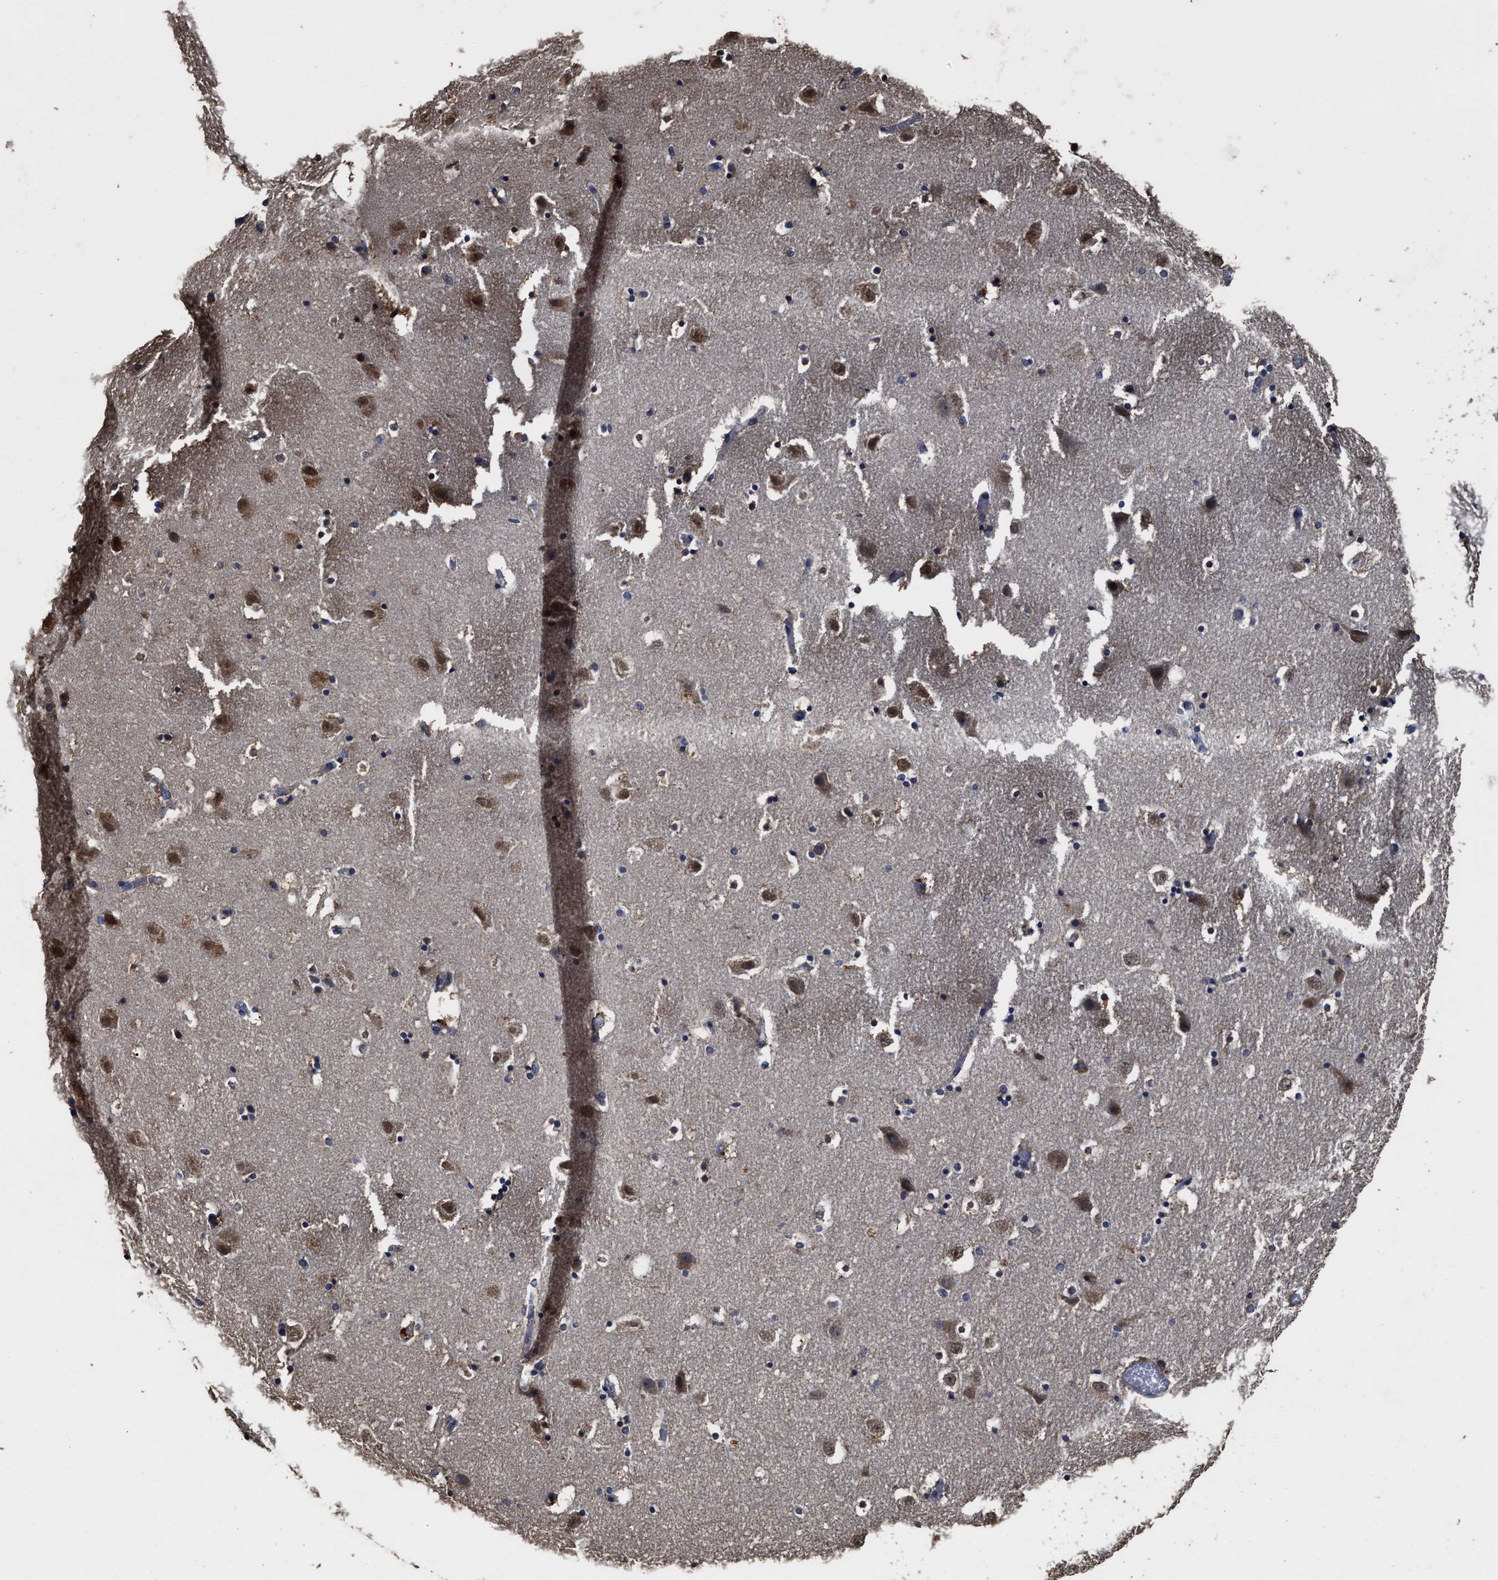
{"staining": {"intensity": "moderate", "quantity": "25%-75%", "location": "cytoplasmic/membranous"}, "tissue": "hippocampus", "cell_type": "Glial cells", "image_type": "normal", "snomed": [{"axis": "morphology", "description": "Normal tissue, NOS"}, {"axis": "topography", "description": "Hippocampus"}], "caption": "About 25%-75% of glial cells in benign hippocampus exhibit moderate cytoplasmic/membranous protein expression as visualized by brown immunohistochemical staining.", "gene": "PPM1K", "patient": {"sex": "male", "age": 45}}